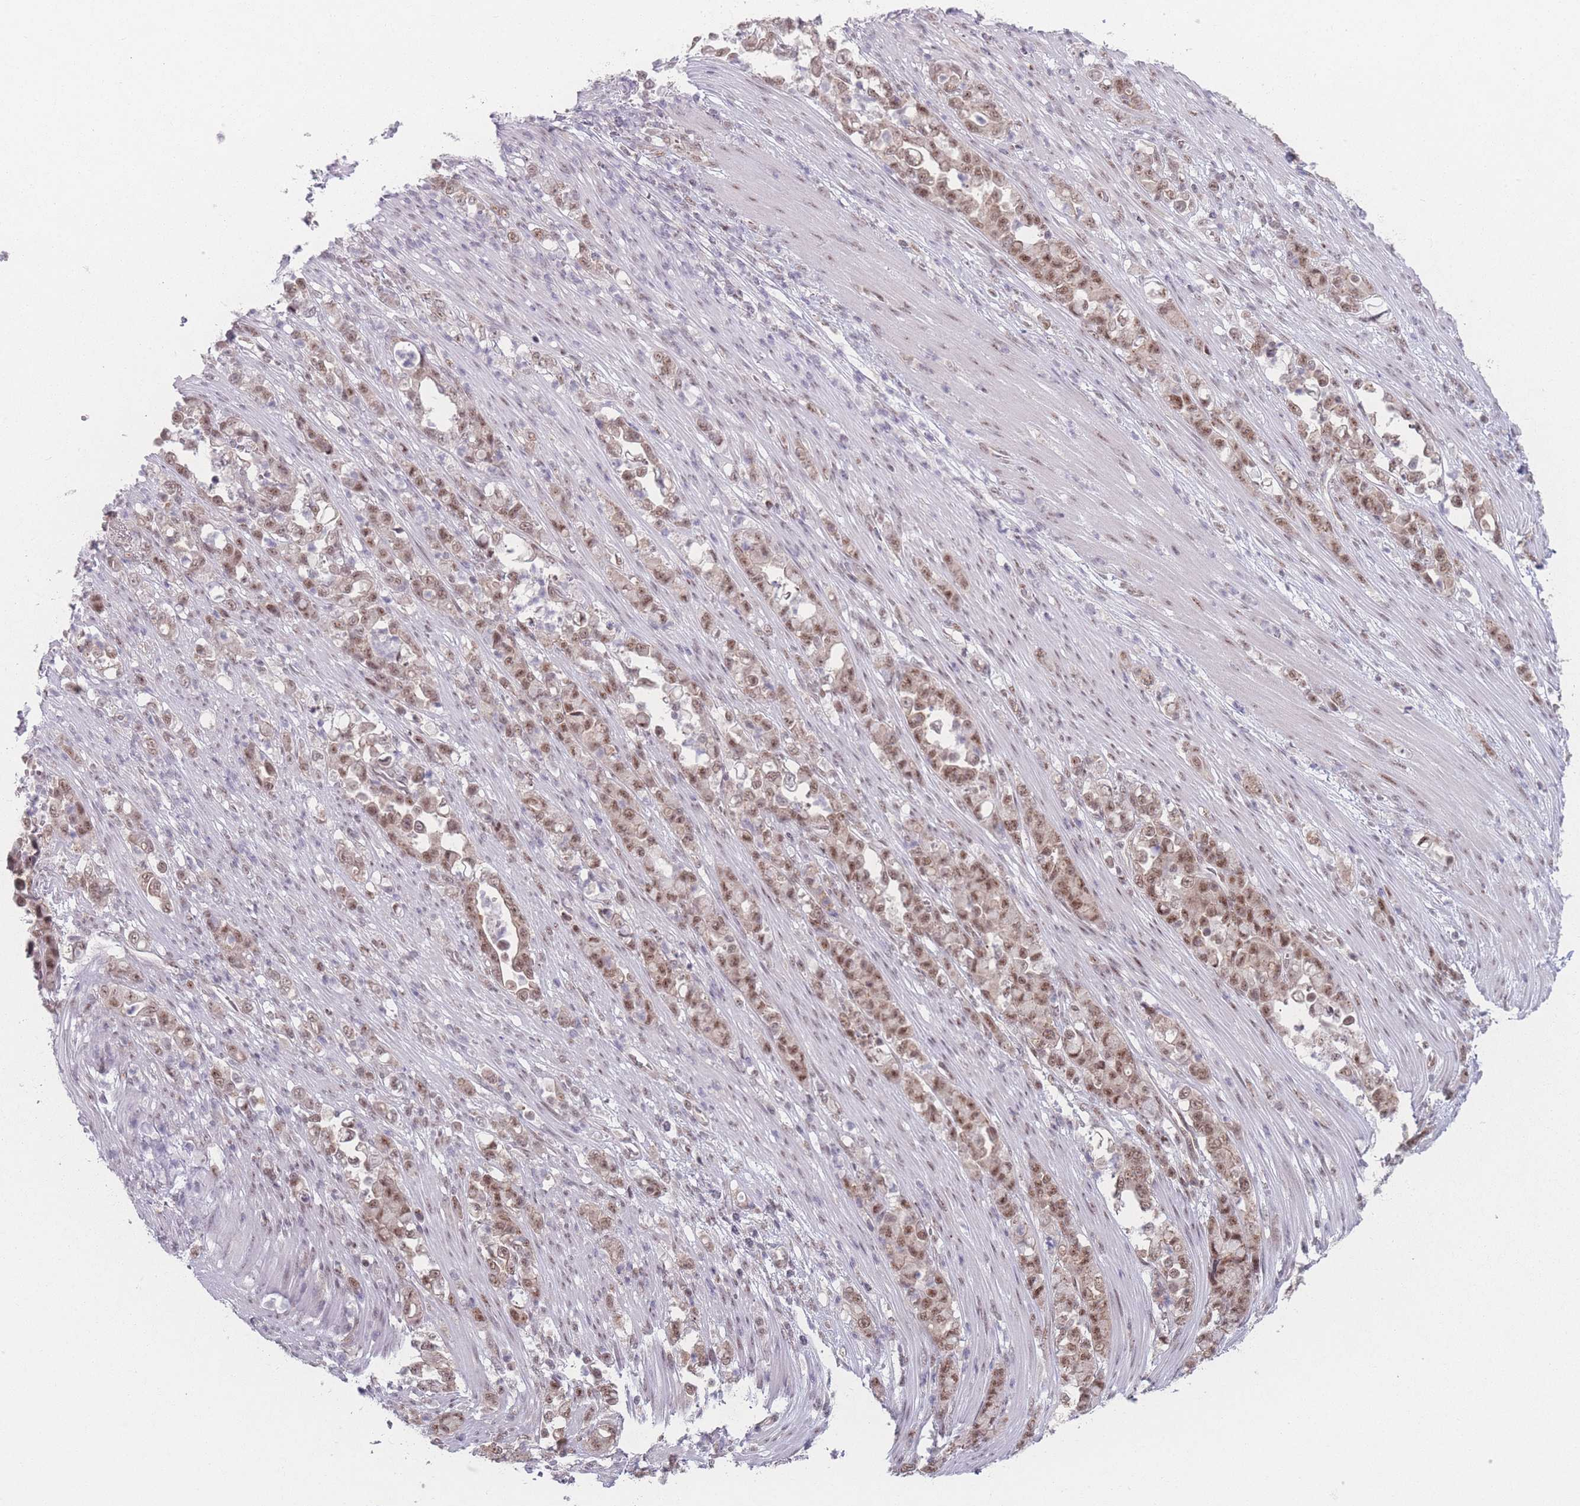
{"staining": {"intensity": "moderate", "quantity": ">75%", "location": "nuclear"}, "tissue": "stomach cancer", "cell_type": "Tumor cells", "image_type": "cancer", "snomed": [{"axis": "morphology", "description": "Normal tissue, NOS"}, {"axis": "morphology", "description": "Adenocarcinoma, NOS"}, {"axis": "topography", "description": "Stomach"}], "caption": "A photomicrograph of human adenocarcinoma (stomach) stained for a protein demonstrates moderate nuclear brown staining in tumor cells.", "gene": "ZC3H14", "patient": {"sex": "female", "age": 79}}